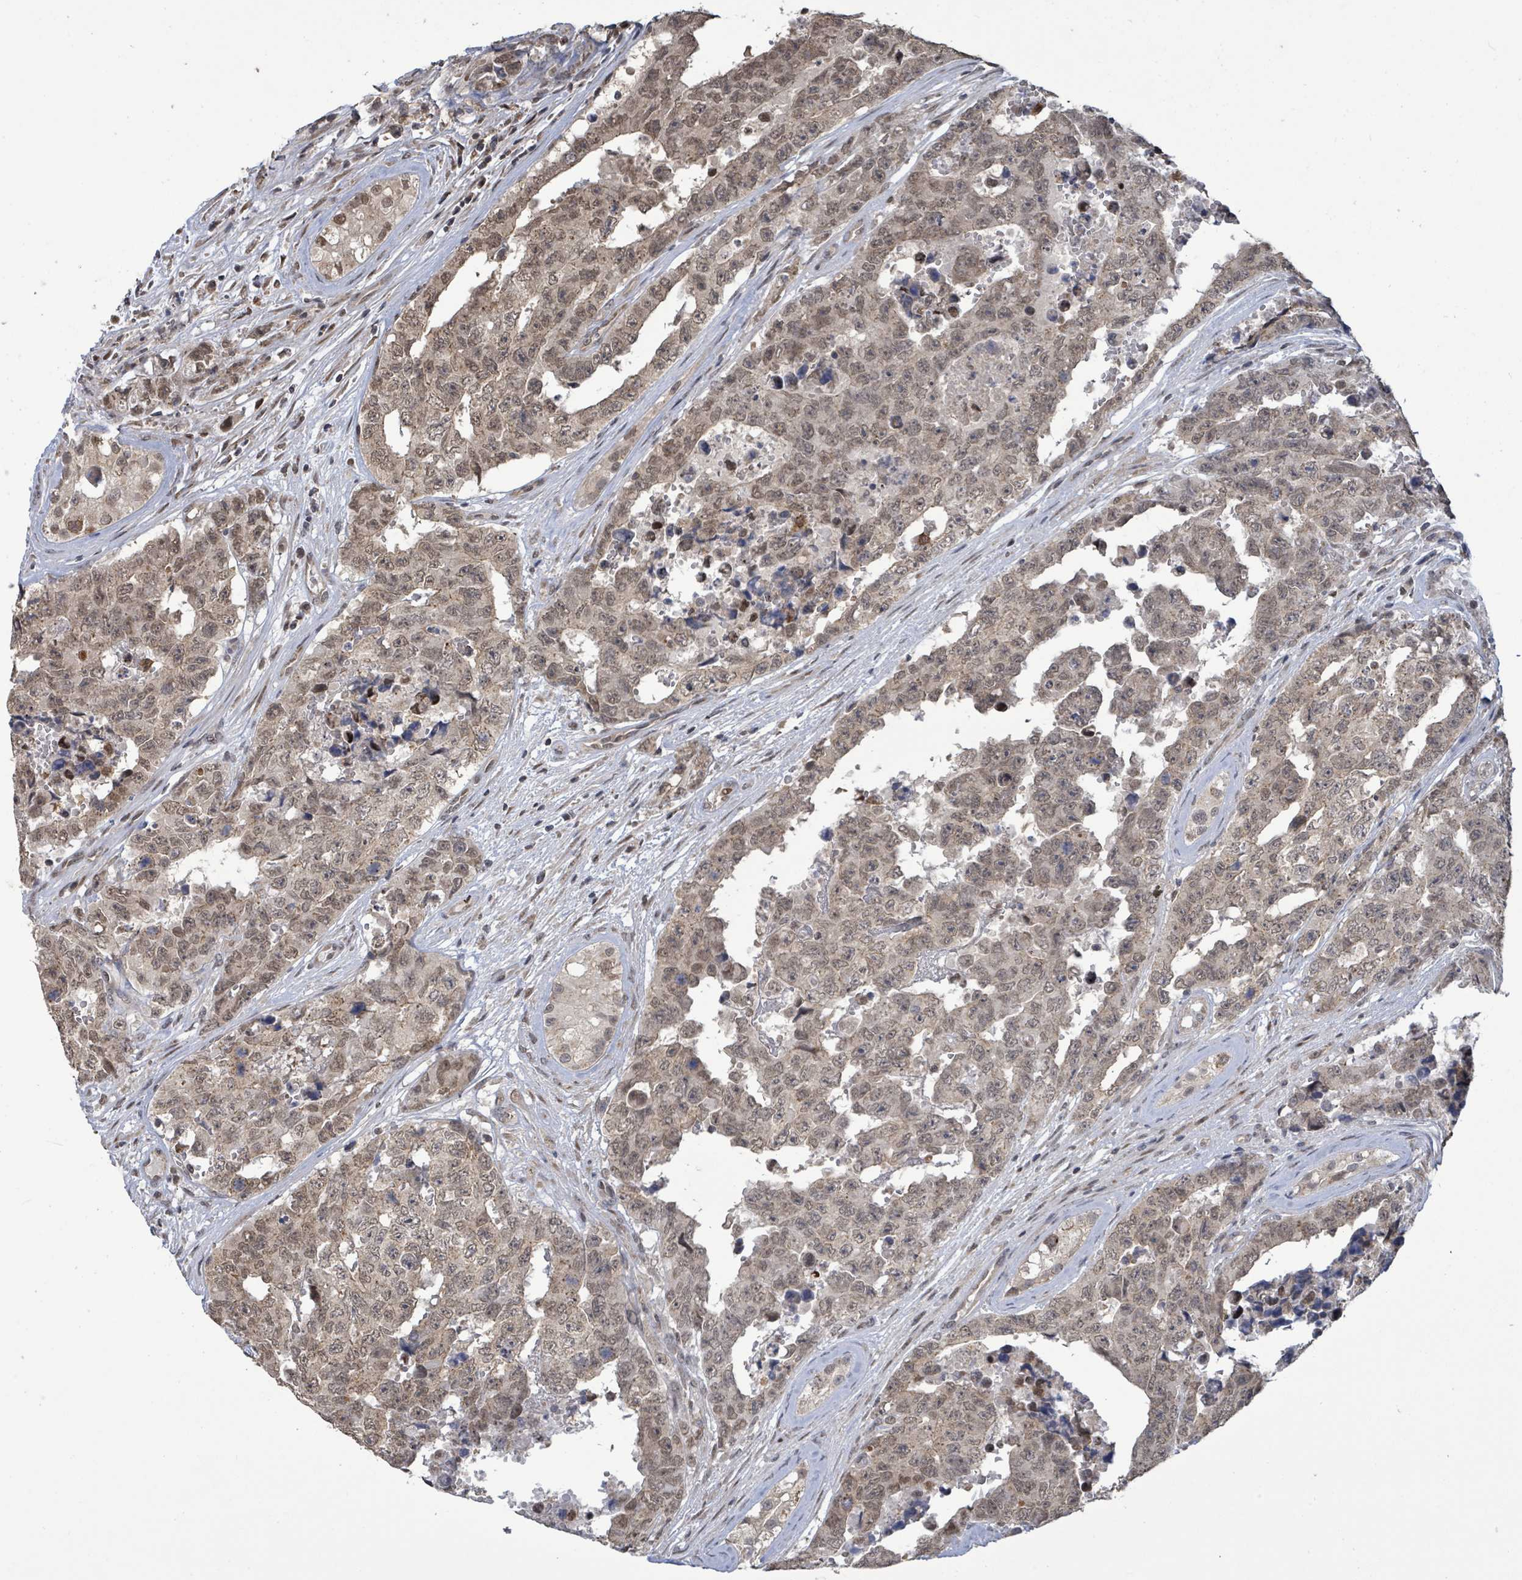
{"staining": {"intensity": "weak", "quantity": ">75%", "location": "cytoplasmic/membranous,nuclear"}, "tissue": "testis cancer", "cell_type": "Tumor cells", "image_type": "cancer", "snomed": [{"axis": "morphology", "description": "Normal tissue, NOS"}, {"axis": "morphology", "description": "Carcinoma, Embryonal, NOS"}, {"axis": "topography", "description": "Testis"}, {"axis": "topography", "description": "Epididymis"}], "caption": "High-magnification brightfield microscopy of testis cancer (embryonal carcinoma) stained with DAB (3,3'-diaminobenzidine) (brown) and counterstained with hematoxylin (blue). tumor cells exhibit weak cytoplasmic/membranous and nuclear staining is present in about>75% of cells.", "gene": "COQ6", "patient": {"sex": "male", "age": 25}}